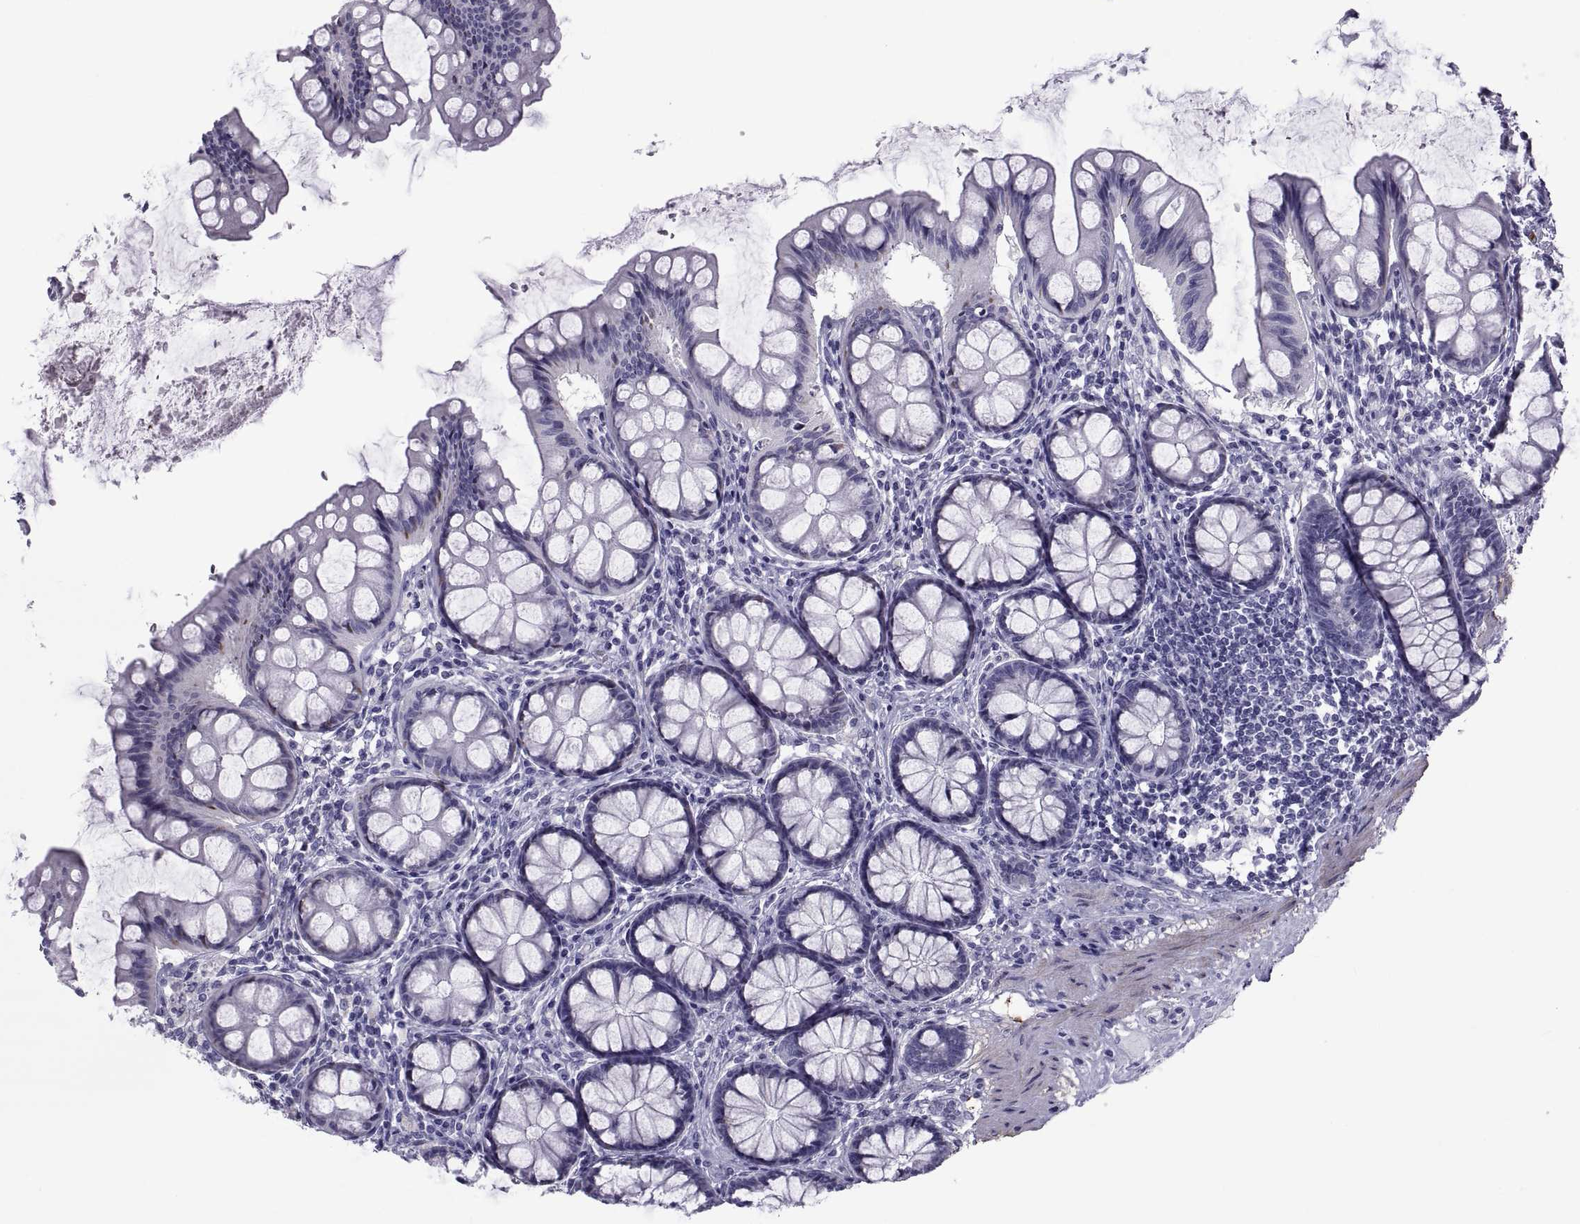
{"staining": {"intensity": "negative", "quantity": "none", "location": "none"}, "tissue": "colon", "cell_type": "Endothelial cells", "image_type": "normal", "snomed": [{"axis": "morphology", "description": "Normal tissue, NOS"}, {"axis": "topography", "description": "Colon"}], "caption": "A high-resolution image shows immunohistochemistry staining of unremarkable colon, which demonstrates no significant positivity in endothelial cells.", "gene": "MAGEB1", "patient": {"sex": "female", "age": 65}}